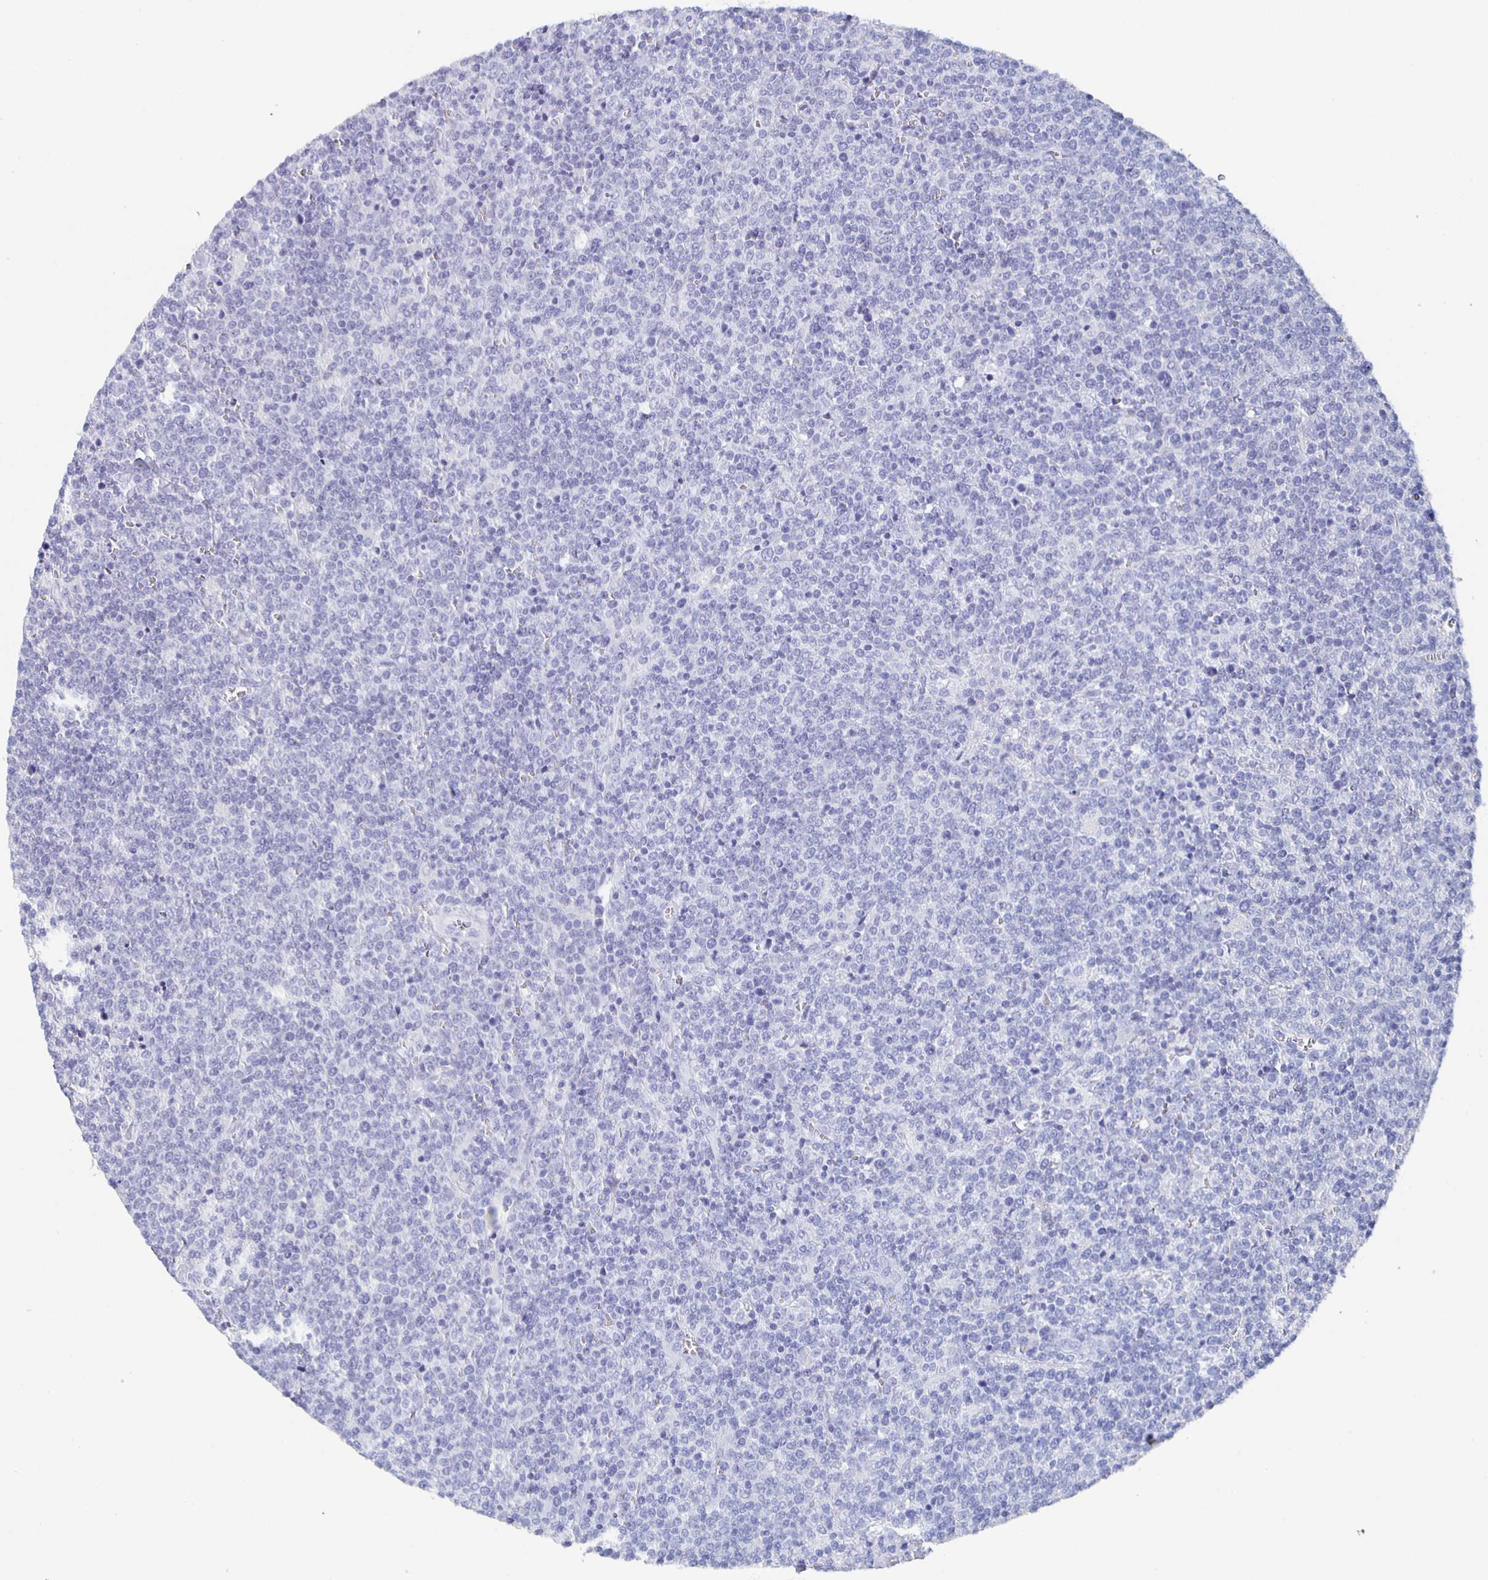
{"staining": {"intensity": "negative", "quantity": "none", "location": "none"}, "tissue": "lymphoma", "cell_type": "Tumor cells", "image_type": "cancer", "snomed": [{"axis": "morphology", "description": "Malignant lymphoma, non-Hodgkin's type, High grade"}, {"axis": "topography", "description": "Lymph node"}], "caption": "This is an immunohistochemistry image of human high-grade malignant lymphoma, non-Hodgkin's type. There is no staining in tumor cells.", "gene": "SLC34A2", "patient": {"sex": "male", "age": 61}}